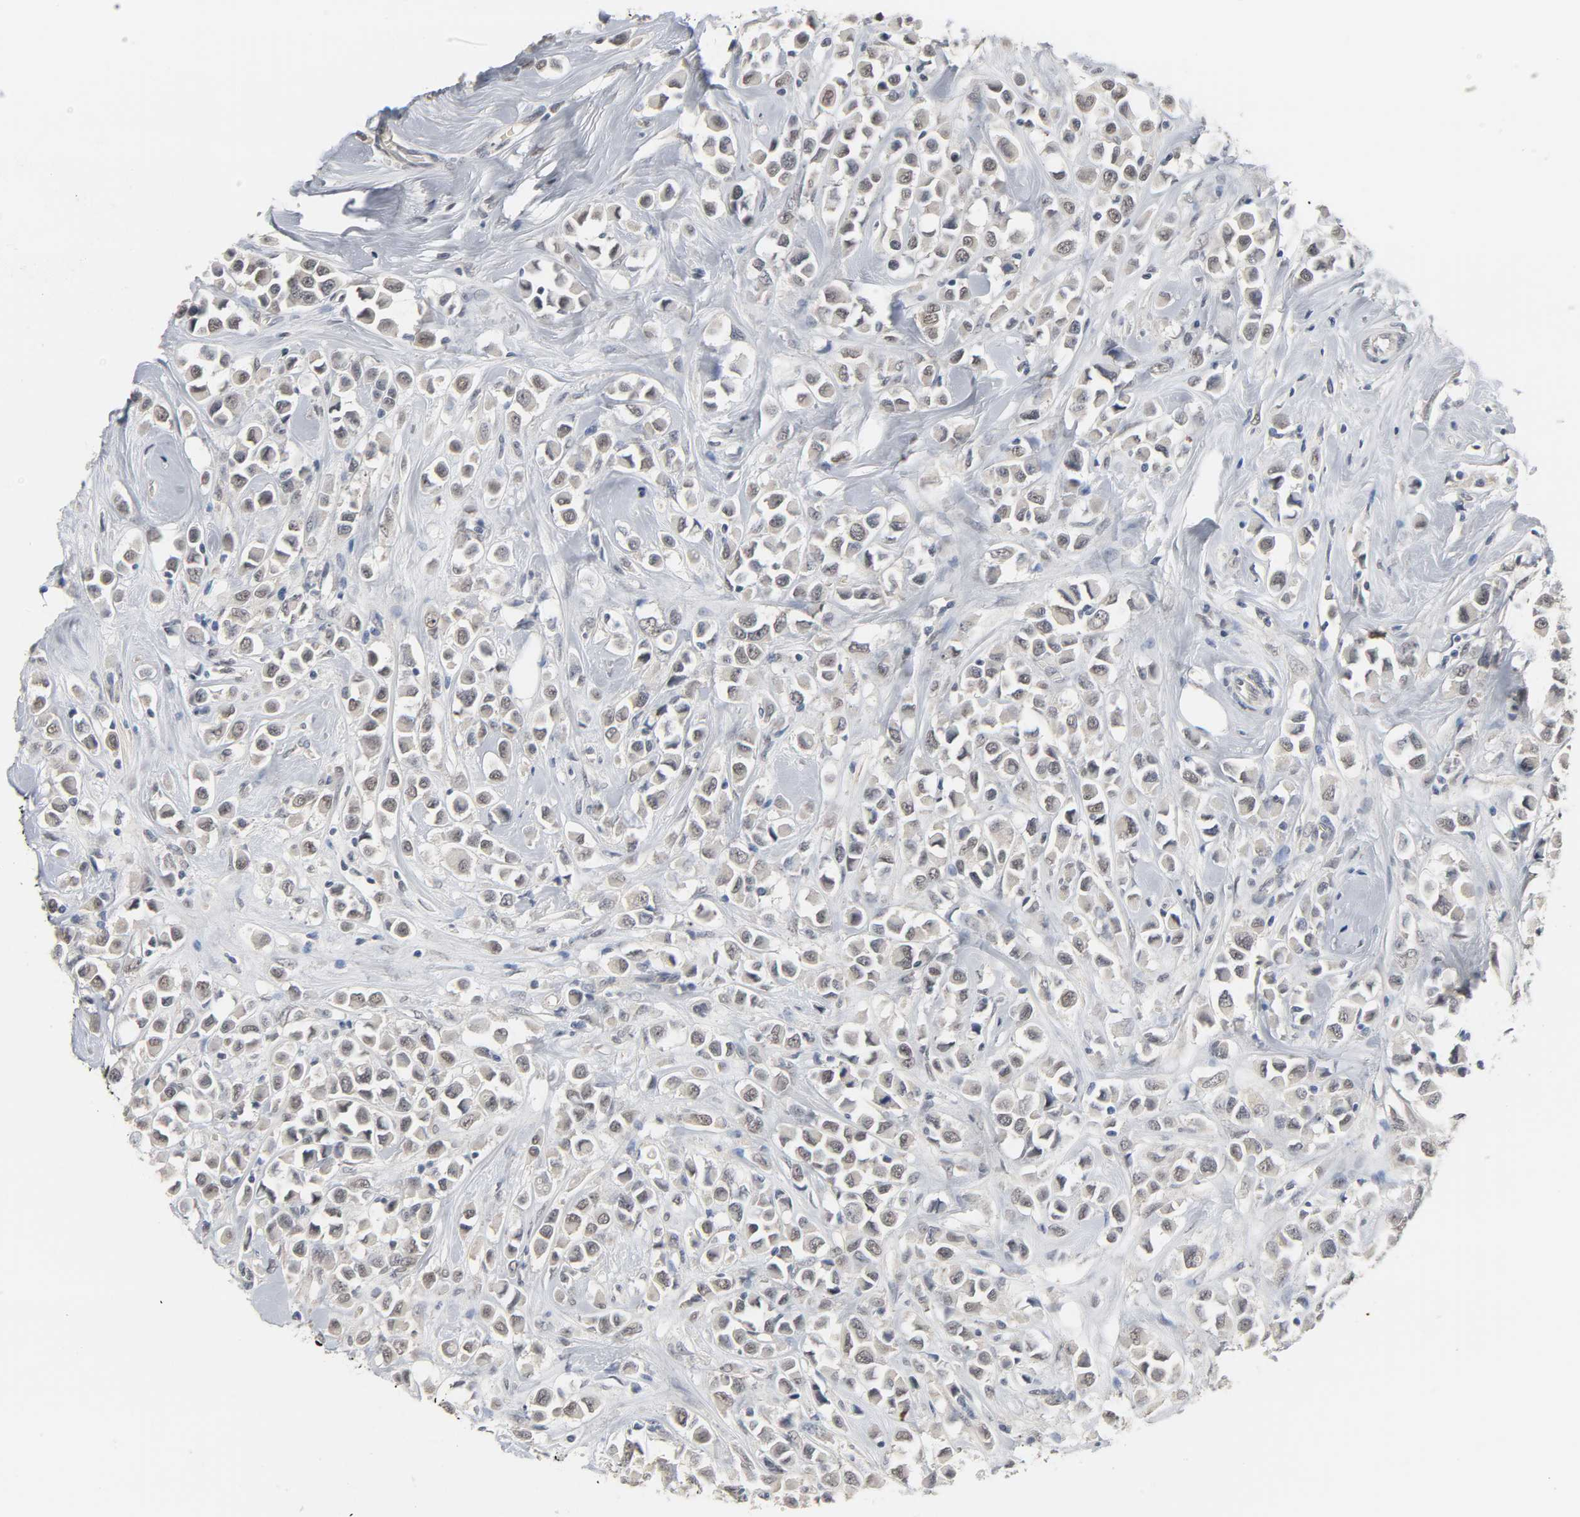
{"staining": {"intensity": "negative", "quantity": "none", "location": "none"}, "tissue": "breast cancer", "cell_type": "Tumor cells", "image_type": "cancer", "snomed": [{"axis": "morphology", "description": "Duct carcinoma"}, {"axis": "topography", "description": "Breast"}], "caption": "Immunohistochemical staining of human breast invasive ductal carcinoma shows no significant expression in tumor cells.", "gene": "ACSS2", "patient": {"sex": "female", "age": 61}}